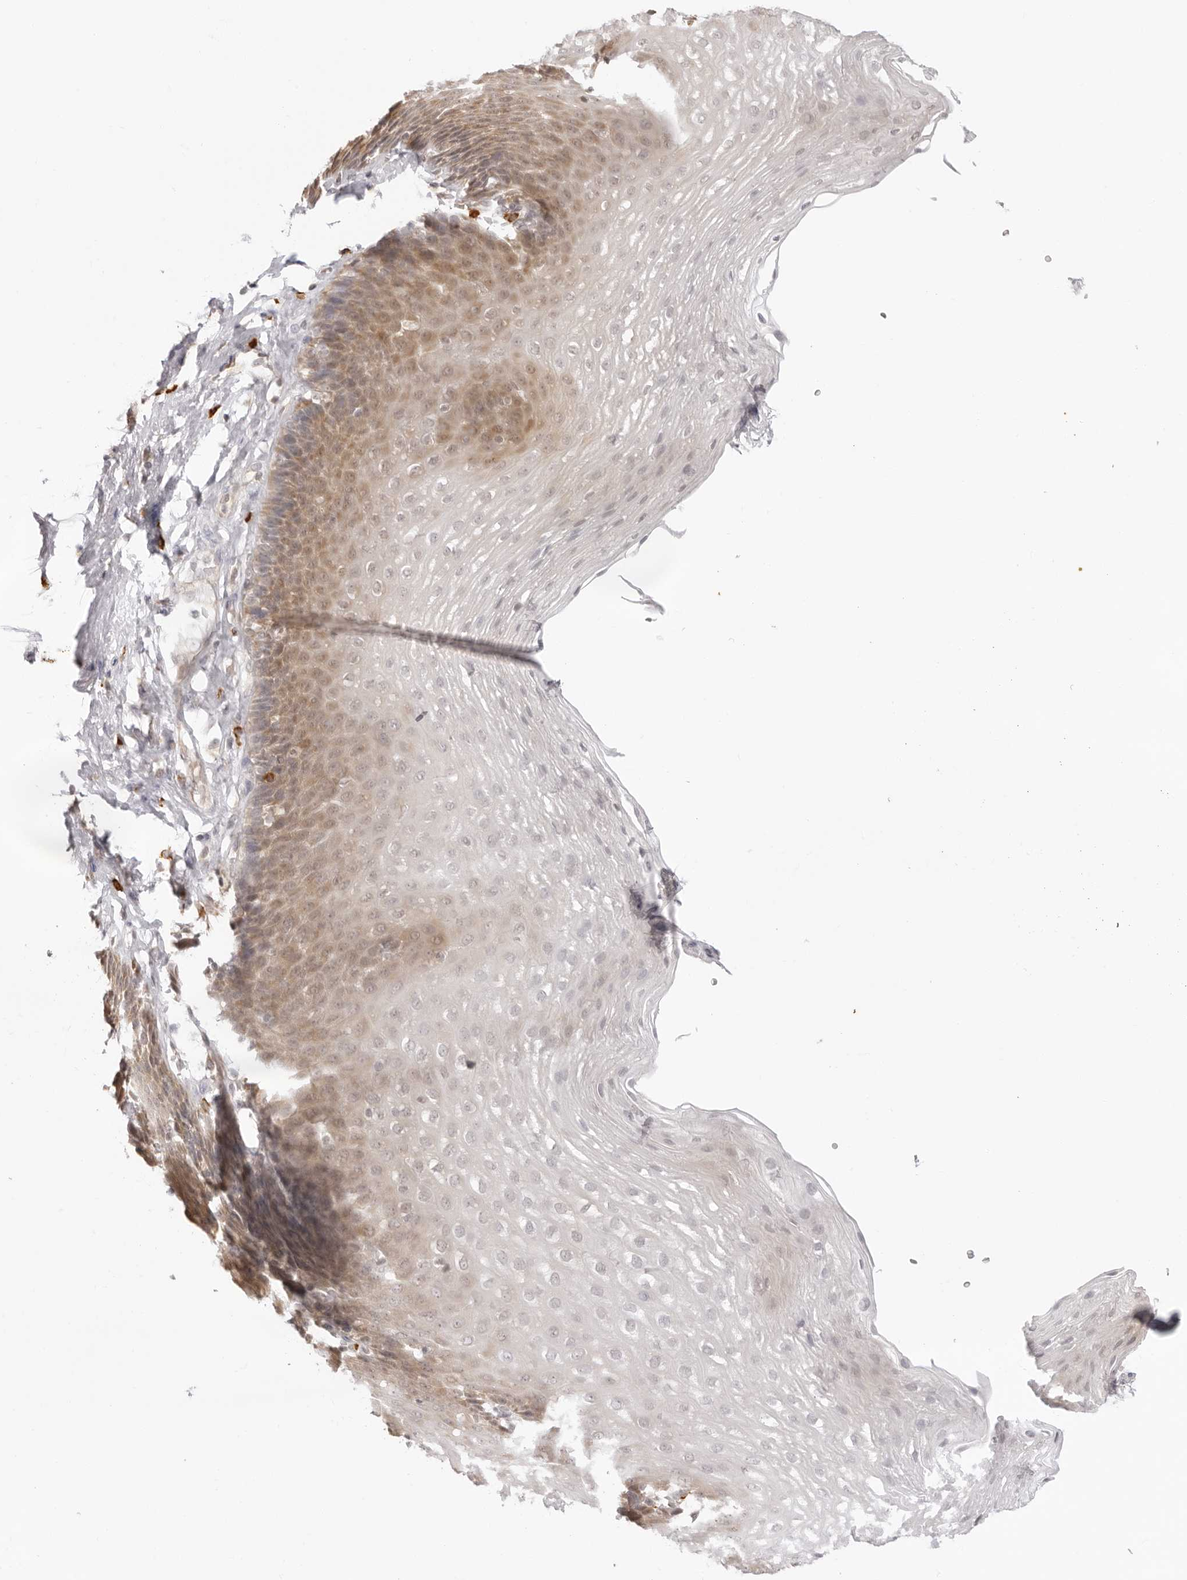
{"staining": {"intensity": "moderate", "quantity": "25%-75%", "location": "cytoplasmic/membranous"}, "tissue": "esophagus", "cell_type": "Squamous epithelial cells", "image_type": "normal", "snomed": [{"axis": "morphology", "description": "Normal tissue, NOS"}, {"axis": "topography", "description": "Esophagus"}], "caption": "Approximately 25%-75% of squamous epithelial cells in unremarkable human esophagus reveal moderate cytoplasmic/membranous protein staining as visualized by brown immunohistochemical staining.", "gene": "FDPS", "patient": {"sex": "female", "age": 66}}